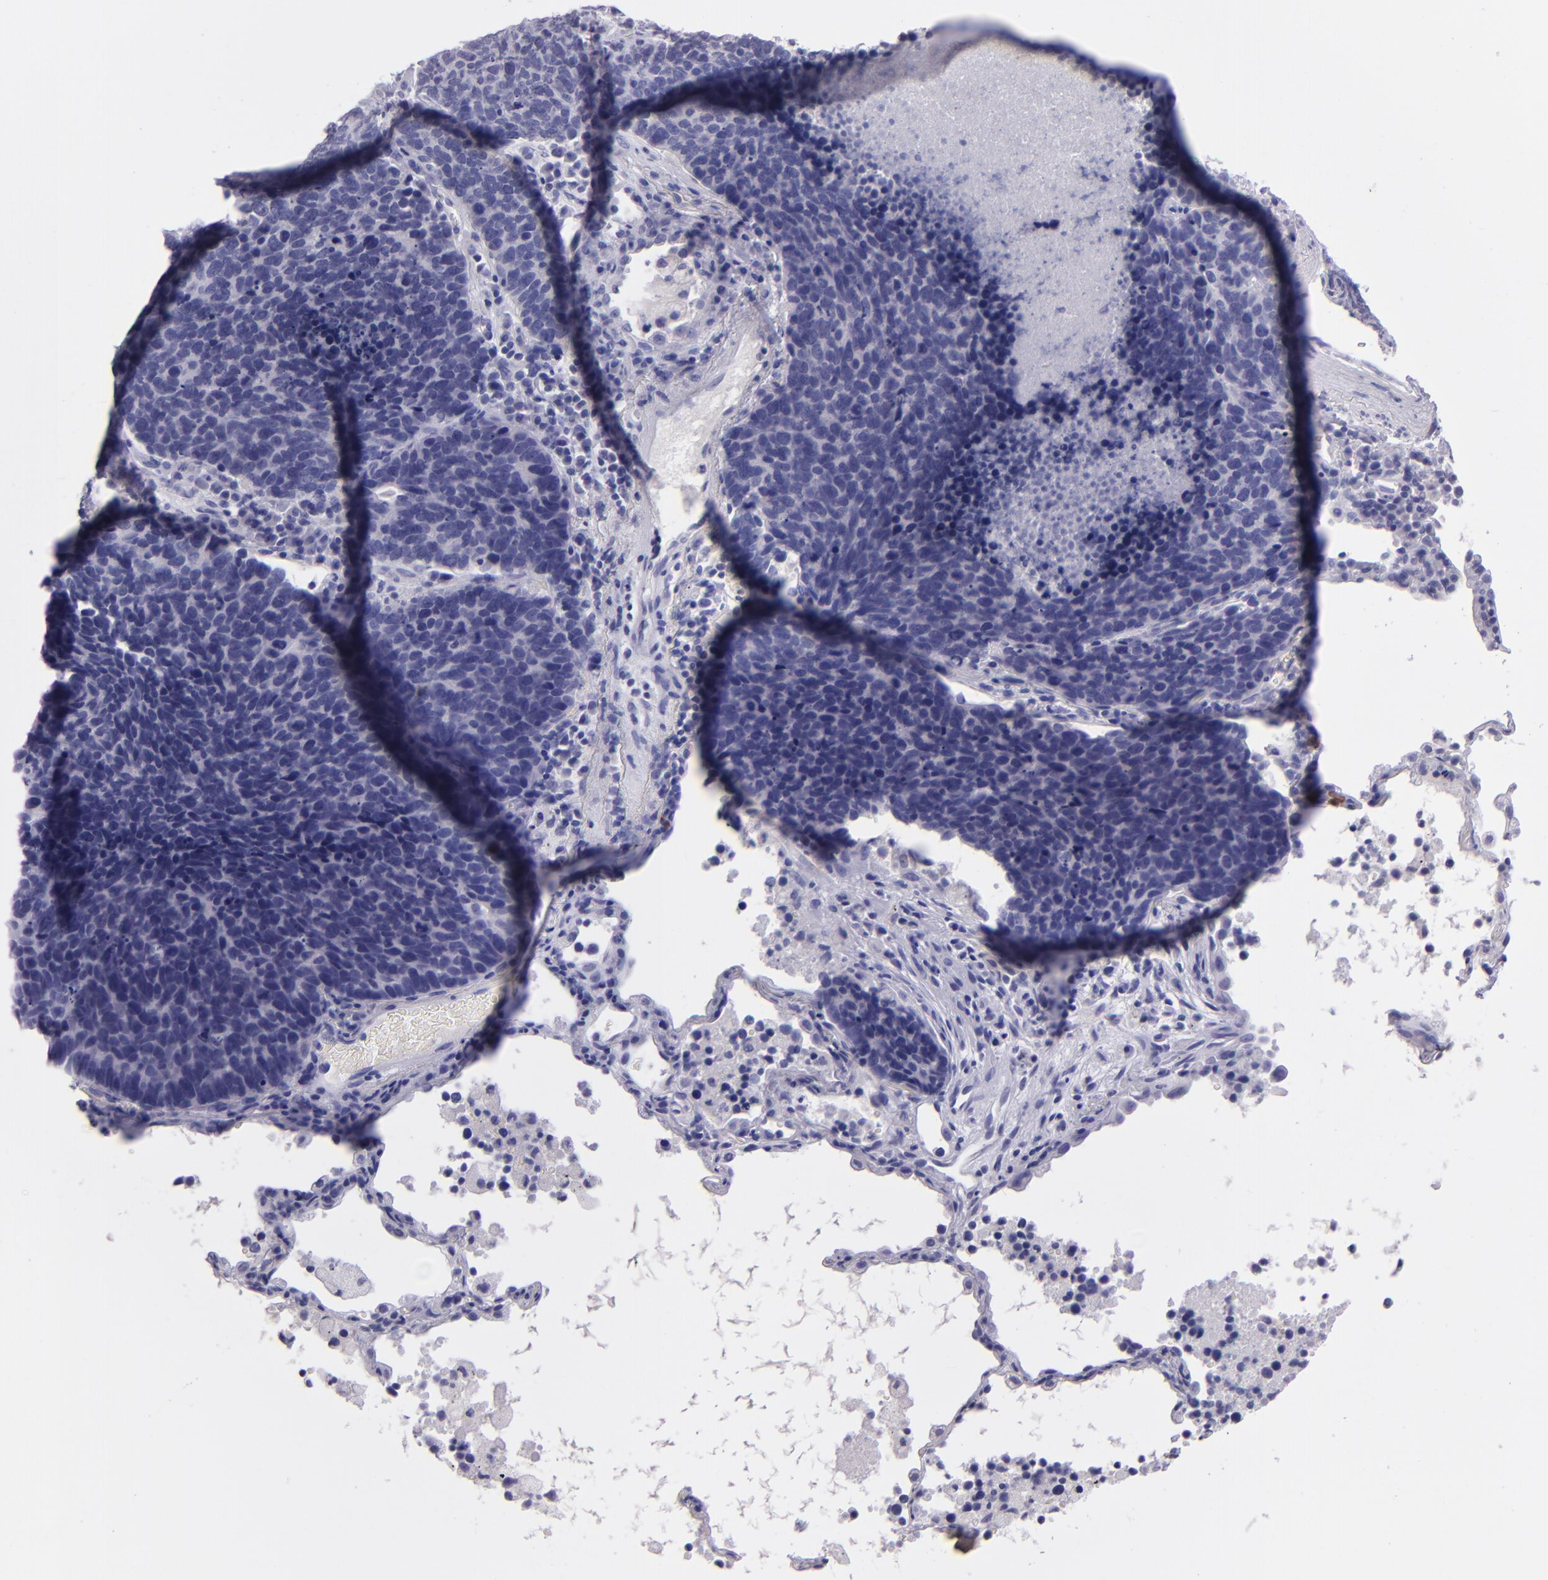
{"staining": {"intensity": "negative", "quantity": "none", "location": "none"}, "tissue": "lung cancer", "cell_type": "Tumor cells", "image_type": "cancer", "snomed": [{"axis": "morphology", "description": "Neoplasm, malignant, NOS"}, {"axis": "topography", "description": "Lung"}], "caption": "DAB immunohistochemical staining of human neoplasm (malignant) (lung) reveals no significant staining in tumor cells.", "gene": "TNNT3", "patient": {"sex": "female", "age": 75}}